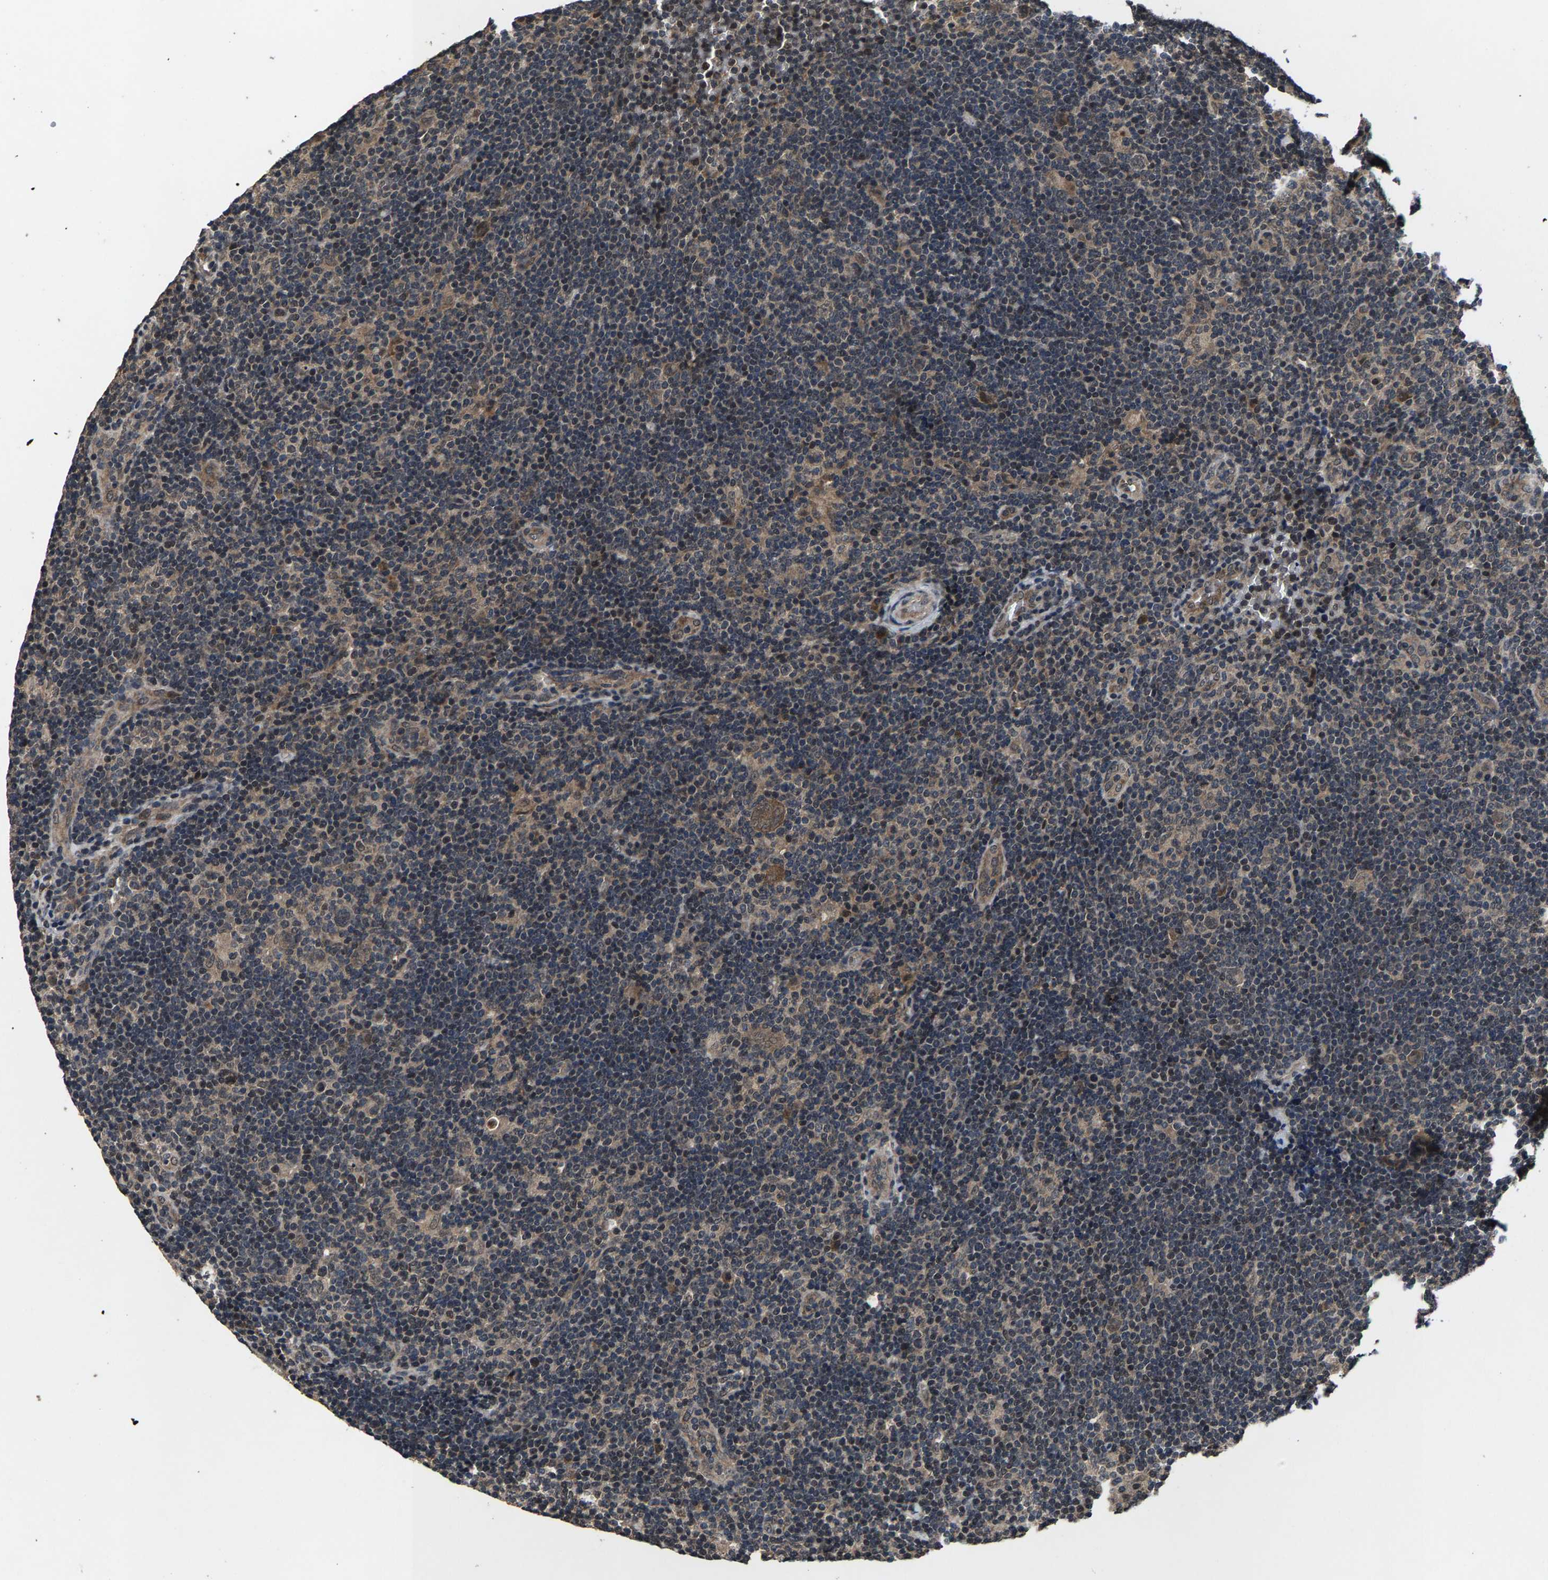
{"staining": {"intensity": "weak", "quantity": "<25%", "location": "cytoplasmic/membranous"}, "tissue": "lymphoma", "cell_type": "Tumor cells", "image_type": "cancer", "snomed": [{"axis": "morphology", "description": "Hodgkin's disease, NOS"}, {"axis": "topography", "description": "Lymph node"}], "caption": "This is a micrograph of IHC staining of Hodgkin's disease, which shows no staining in tumor cells.", "gene": "HUWE1", "patient": {"sex": "female", "age": 57}}